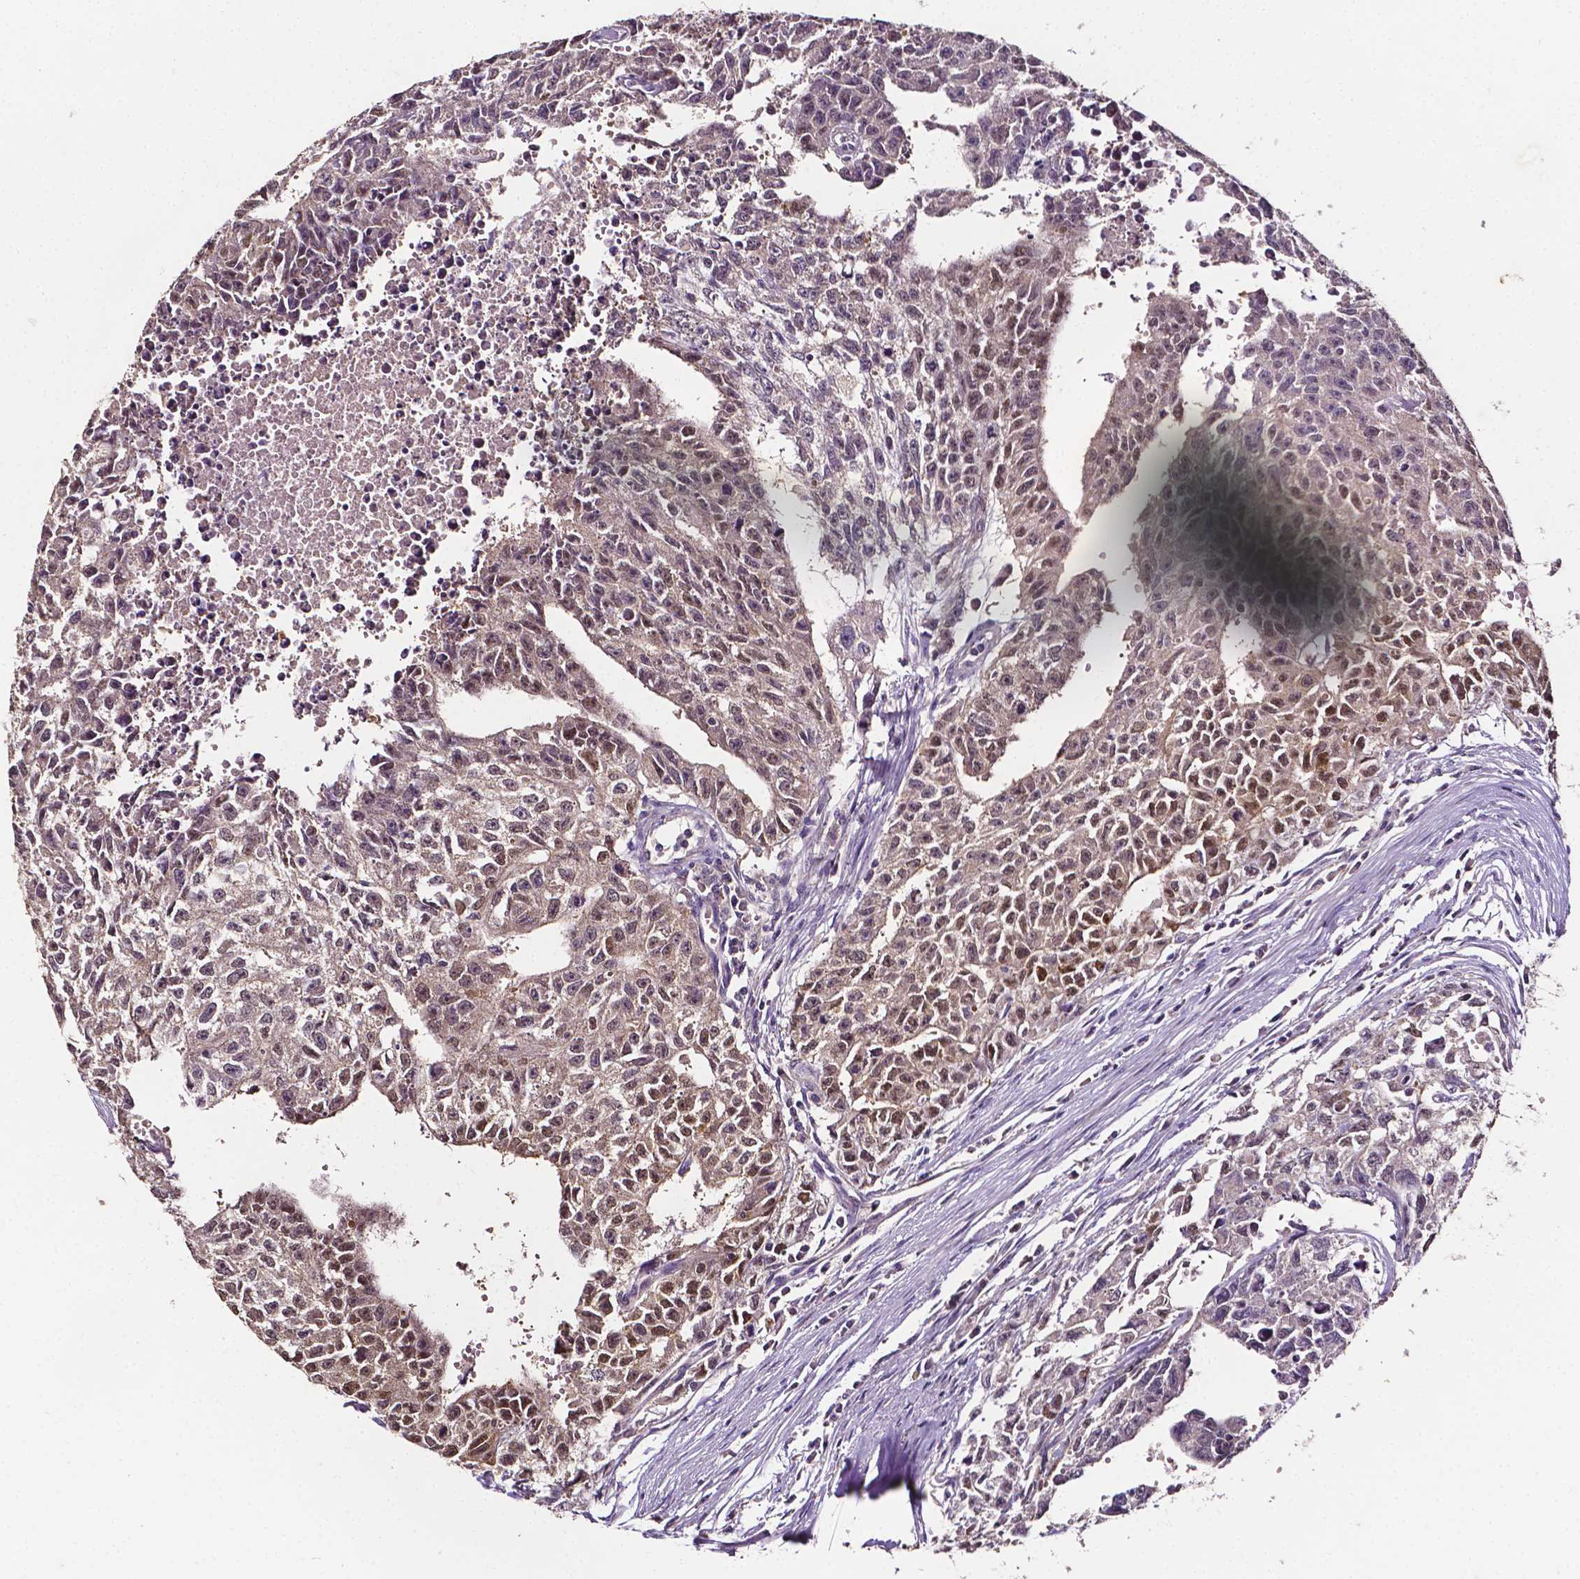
{"staining": {"intensity": "weak", "quantity": ">75%", "location": "cytoplasmic/membranous,nuclear"}, "tissue": "testis cancer", "cell_type": "Tumor cells", "image_type": "cancer", "snomed": [{"axis": "morphology", "description": "Carcinoma, Embryonal, NOS"}, {"axis": "morphology", "description": "Teratoma, malignant, NOS"}, {"axis": "topography", "description": "Testis"}], "caption": "Immunohistochemical staining of human malignant teratoma (testis) displays weak cytoplasmic/membranous and nuclear protein expression in approximately >75% of tumor cells.", "gene": "PSAT1", "patient": {"sex": "male", "age": 24}}